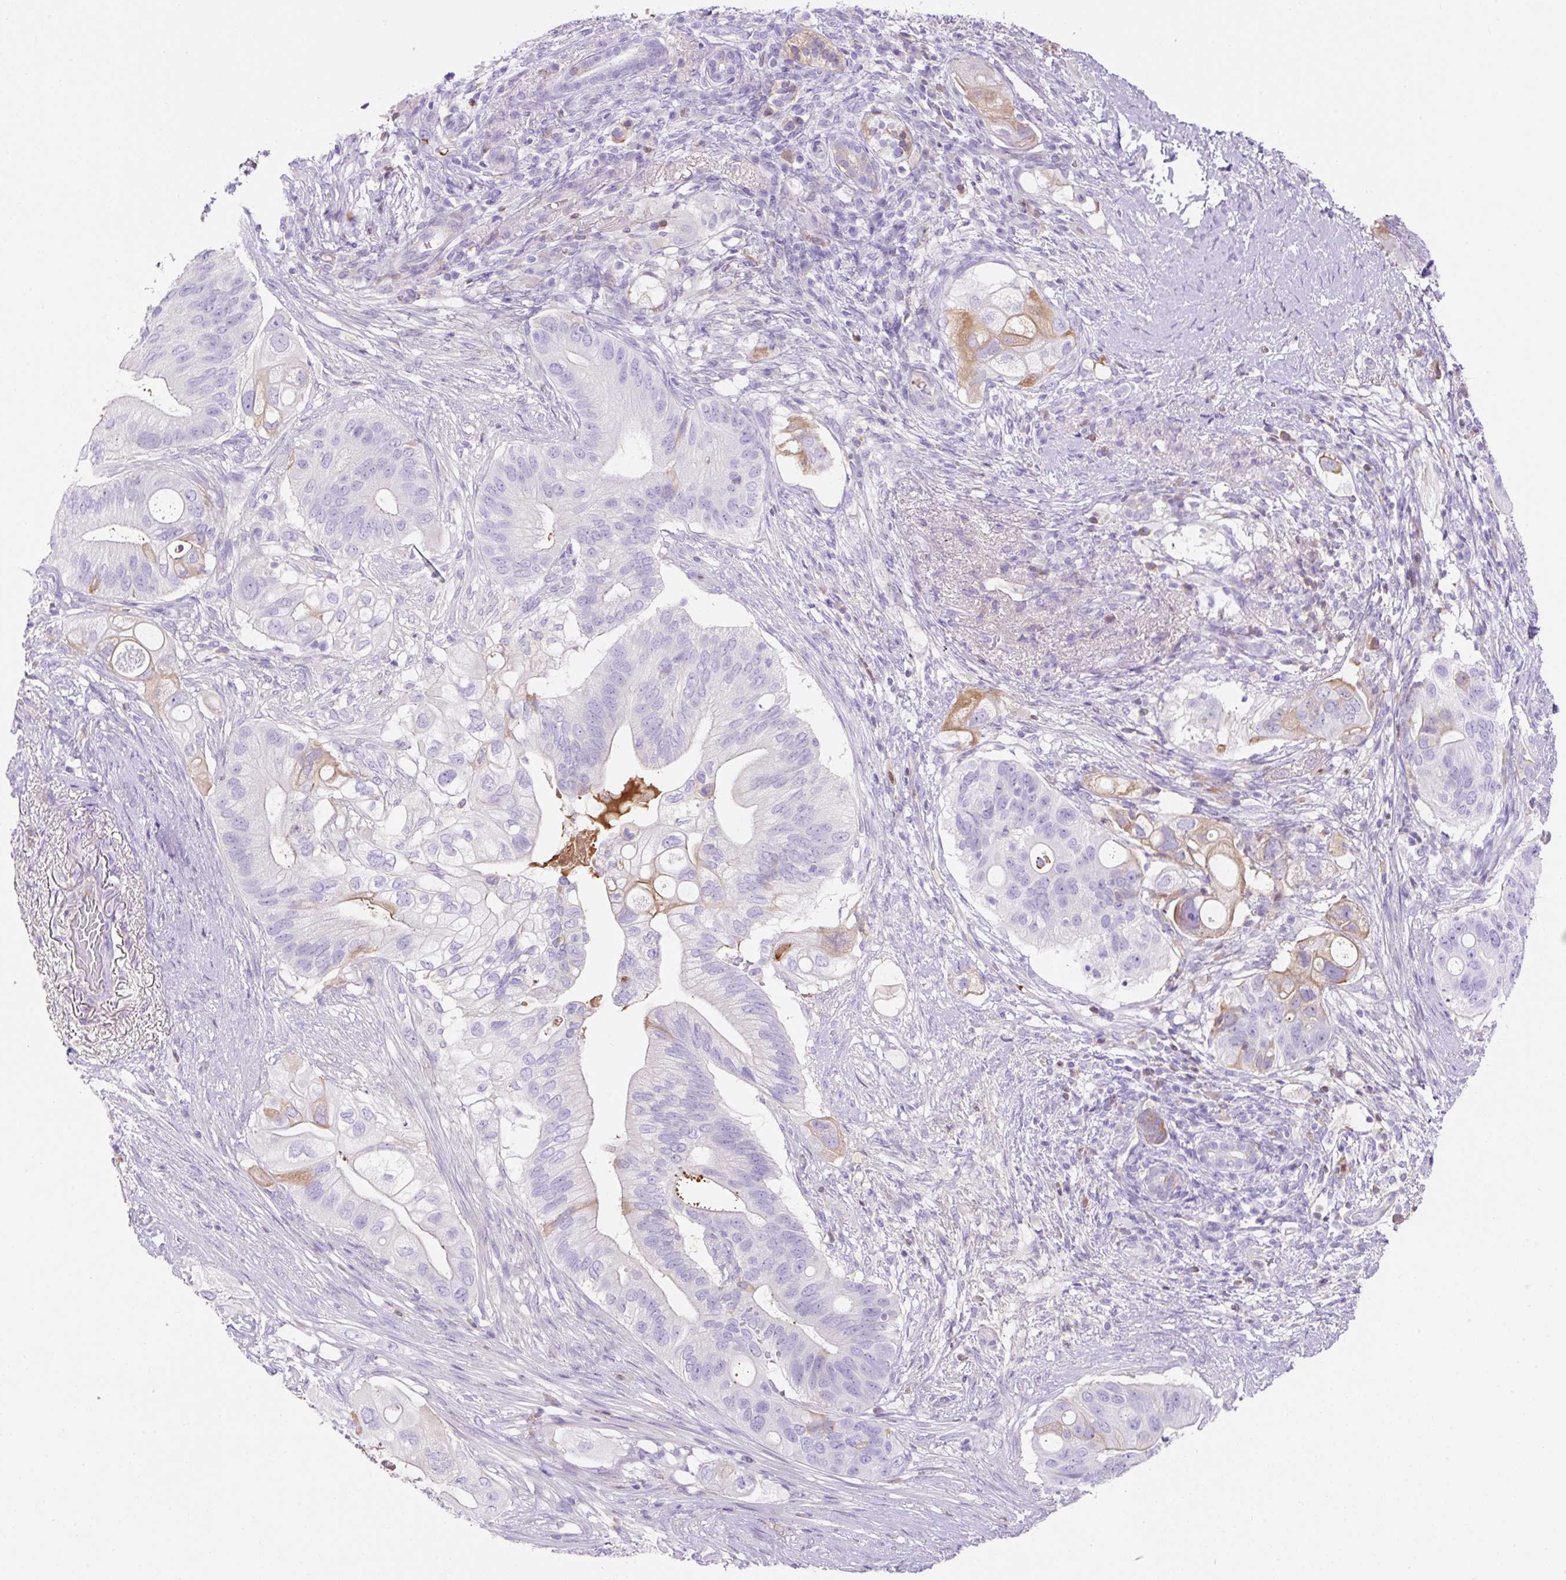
{"staining": {"intensity": "moderate", "quantity": "<25%", "location": "cytoplasmic/membranous"}, "tissue": "pancreatic cancer", "cell_type": "Tumor cells", "image_type": "cancer", "snomed": [{"axis": "morphology", "description": "Adenocarcinoma, NOS"}, {"axis": "topography", "description": "Pancreas"}], "caption": "The immunohistochemical stain highlights moderate cytoplasmic/membranous expression in tumor cells of pancreatic cancer (adenocarcinoma) tissue.", "gene": "TDRD15", "patient": {"sex": "female", "age": 72}}